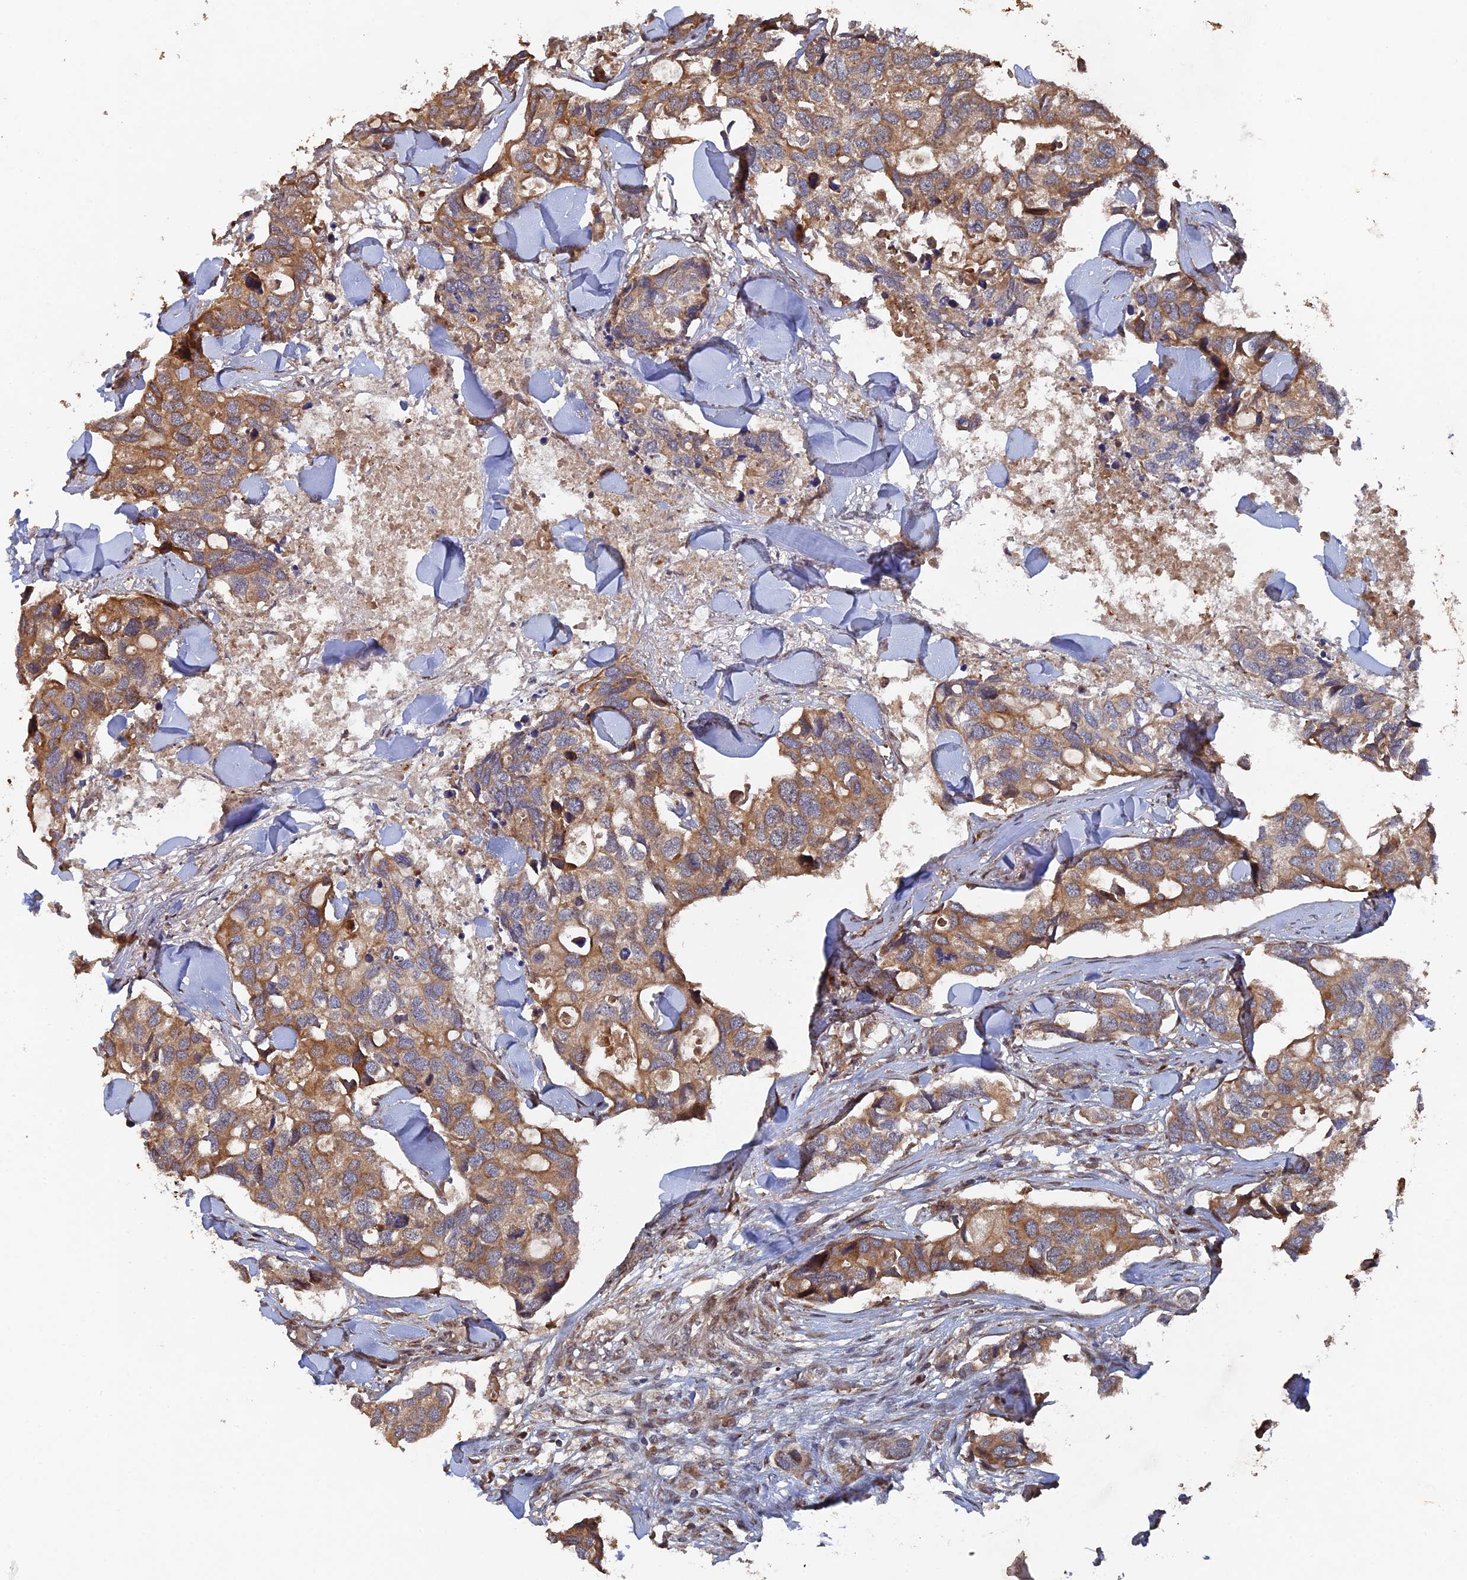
{"staining": {"intensity": "moderate", "quantity": ">75%", "location": "cytoplasmic/membranous"}, "tissue": "breast cancer", "cell_type": "Tumor cells", "image_type": "cancer", "snomed": [{"axis": "morphology", "description": "Duct carcinoma"}, {"axis": "topography", "description": "Breast"}], "caption": "Brown immunohistochemical staining in breast cancer reveals moderate cytoplasmic/membranous expression in about >75% of tumor cells. Immunohistochemistry (ihc) stains the protein of interest in brown and the nuclei are stained blue.", "gene": "VPS37C", "patient": {"sex": "female", "age": 83}}